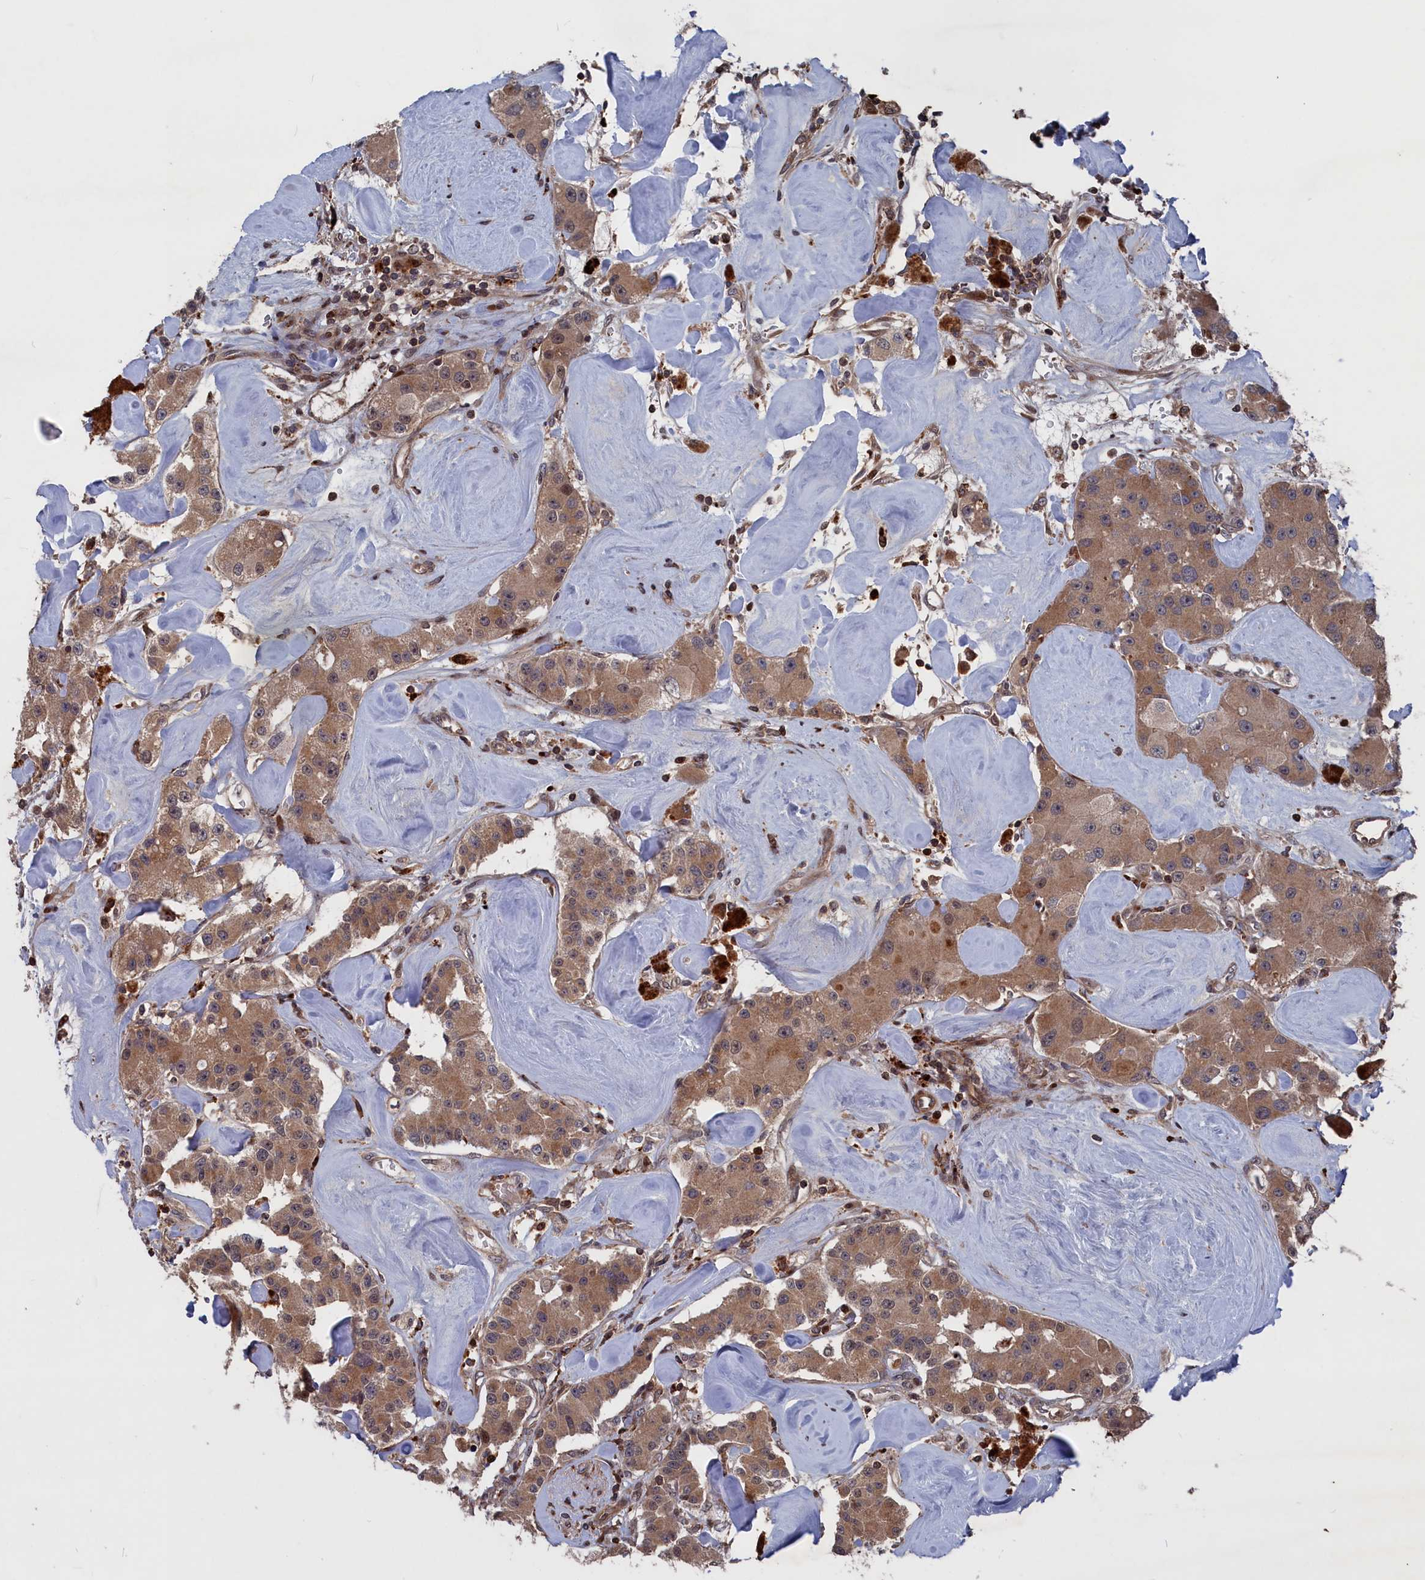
{"staining": {"intensity": "moderate", "quantity": ">75%", "location": "cytoplasmic/membranous"}, "tissue": "carcinoid", "cell_type": "Tumor cells", "image_type": "cancer", "snomed": [{"axis": "morphology", "description": "Carcinoid, malignant, NOS"}, {"axis": "topography", "description": "Pancreas"}], "caption": "Protein staining reveals moderate cytoplasmic/membranous positivity in approximately >75% of tumor cells in carcinoid. Using DAB (3,3'-diaminobenzidine) (brown) and hematoxylin (blue) stains, captured at high magnification using brightfield microscopy.", "gene": "PLA2G15", "patient": {"sex": "male", "age": 41}}